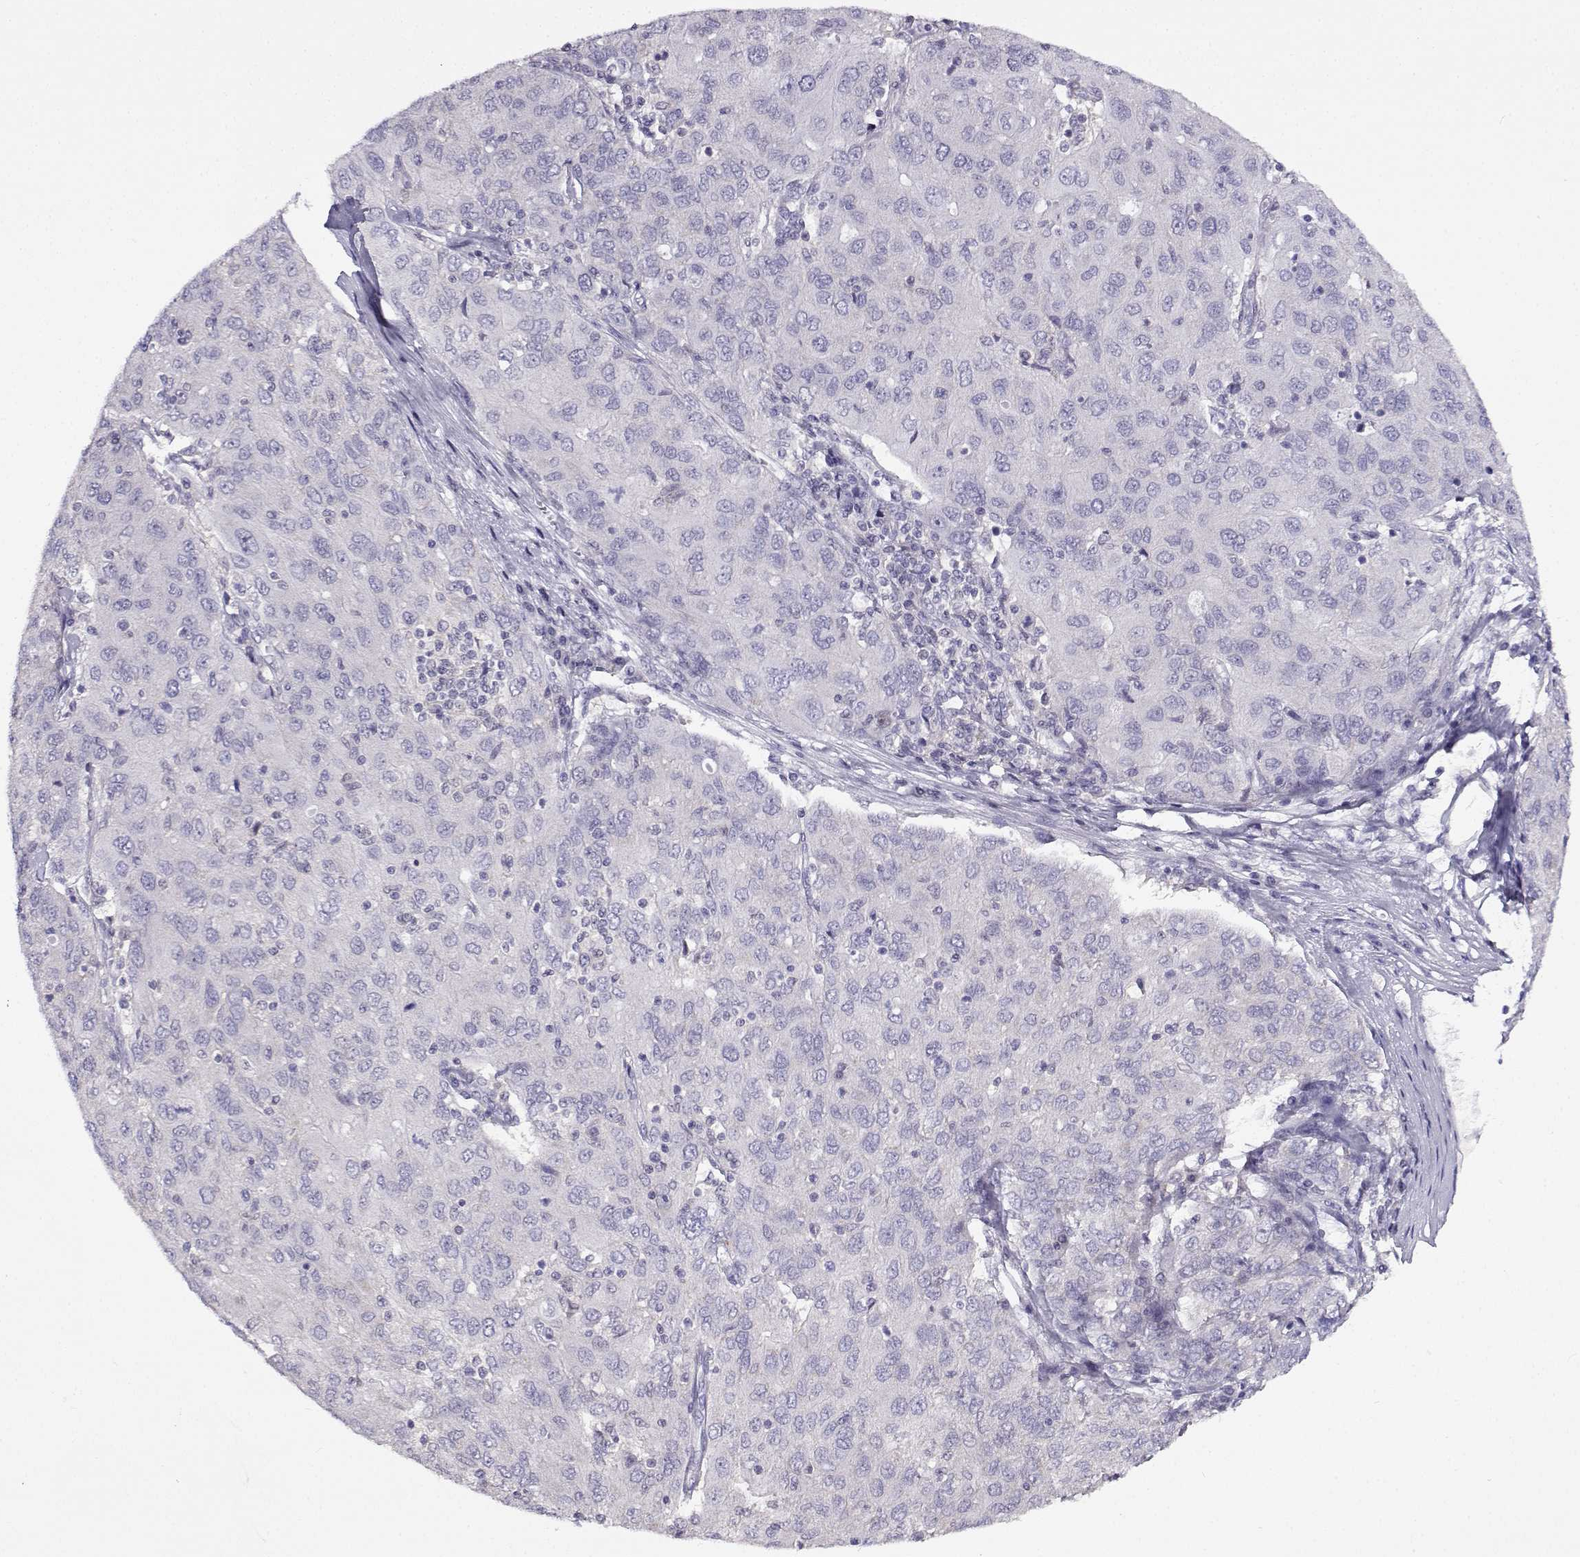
{"staining": {"intensity": "negative", "quantity": "none", "location": "none"}, "tissue": "ovarian cancer", "cell_type": "Tumor cells", "image_type": "cancer", "snomed": [{"axis": "morphology", "description": "Carcinoma, endometroid"}, {"axis": "topography", "description": "Ovary"}], "caption": "DAB (3,3'-diaminobenzidine) immunohistochemical staining of ovarian endometroid carcinoma reveals no significant positivity in tumor cells. Nuclei are stained in blue.", "gene": "FEZF1", "patient": {"sex": "female", "age": 50}}